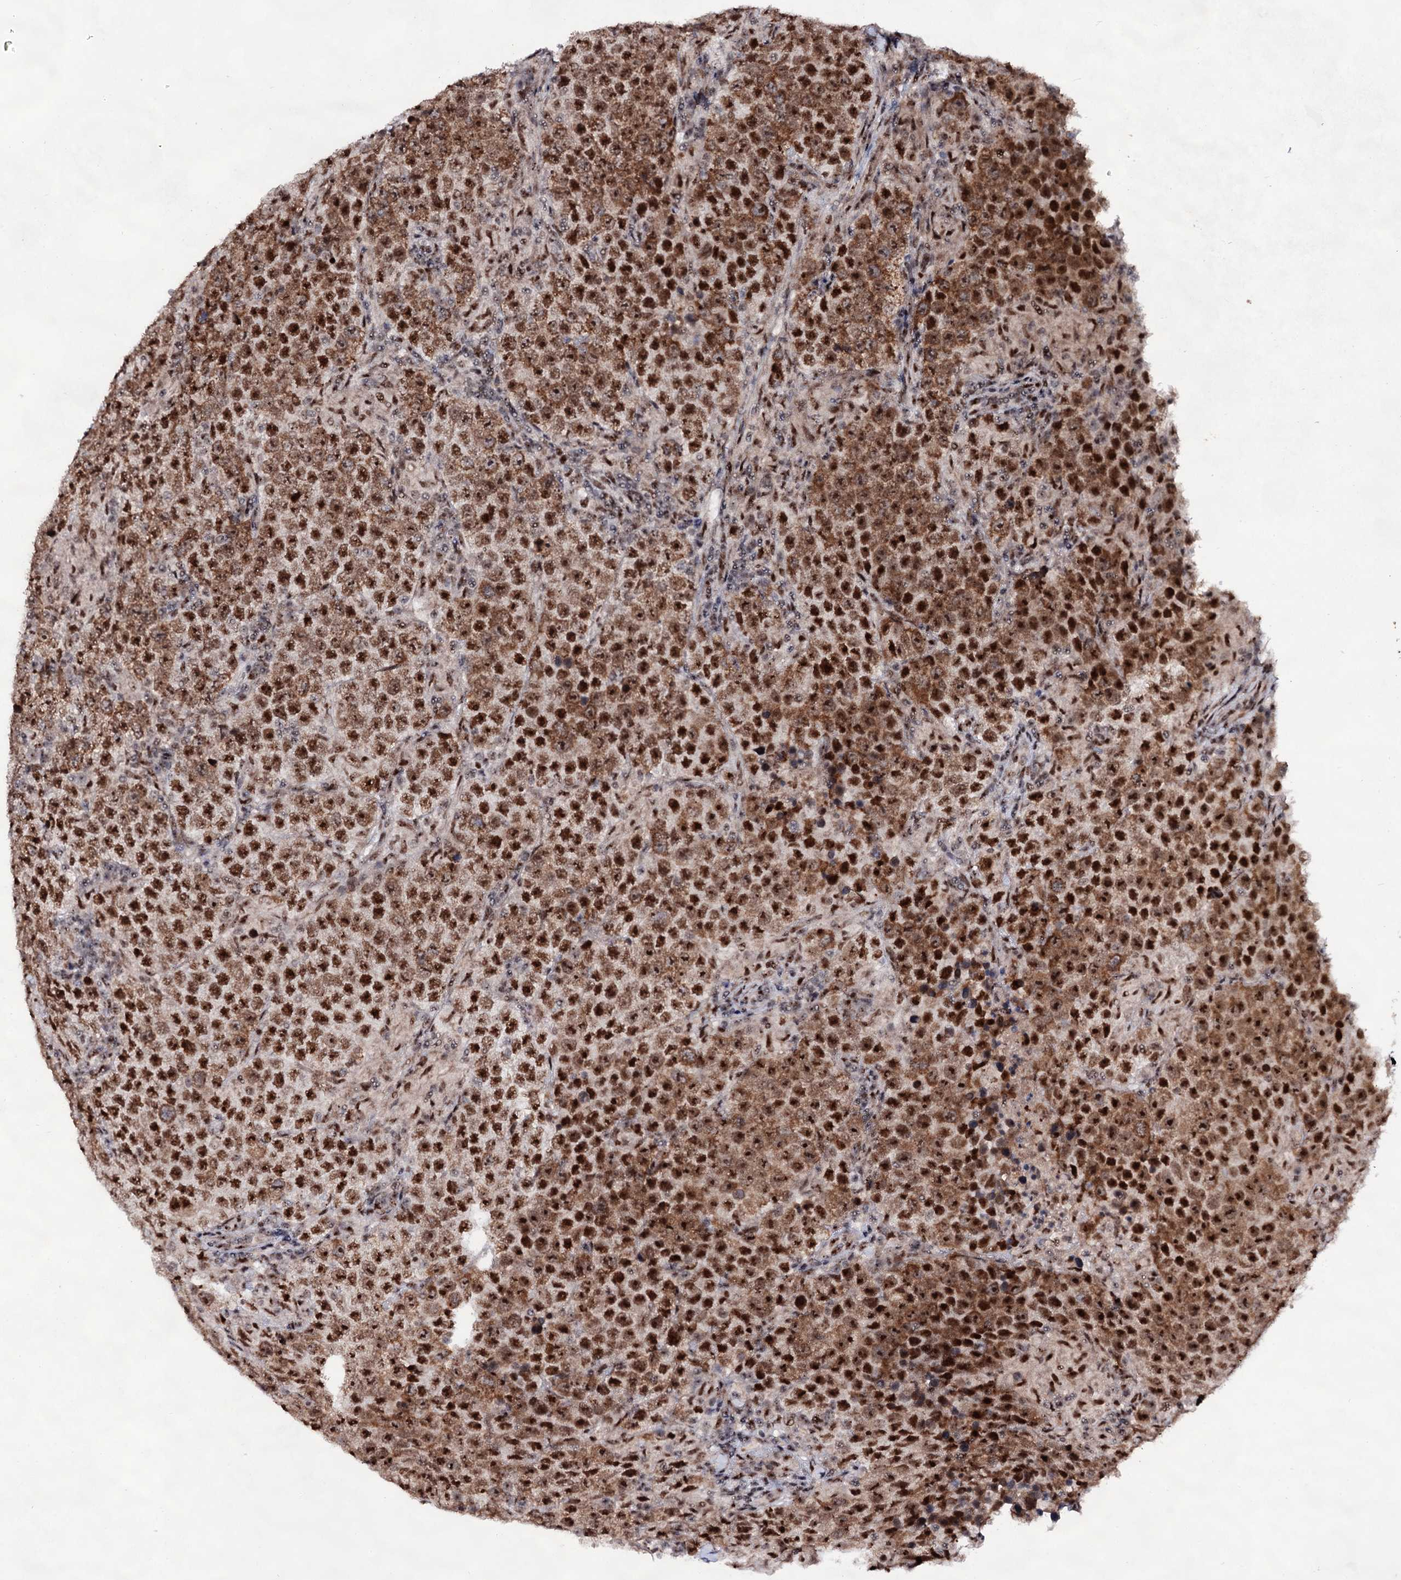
{"staining": {"intensity": "strong", "quantity": ">75%", "location": "cytoplasmic/membranous,nuclear"}, "tissue": "testis cancer", "cell_type": "Tumor cells", "image_type": "cancer", "snomed": [{"axis": "morphology", "description": "Normal tissue, NOS"}, {"axis": "morphology", "description": "Urothelial carcinoma, High grade"}, {"axis": "morphology", "description": "Seminoma, NOS"}, {"axis": "morphology", "description": "Carcinoma, Embryonal, NOS"}, {"axis": "topography", "description": "Urinary bladder"}, {"axis": "topography", "description": "Testis"}], "caption": "Human testis embryonal carcinoma stained for a protein (brown) reveals strong cytoplasmic/membranous and nuclear positive staining in approximately >75% of tumor cells.", "gene": "EXOSC10", "patient": {"sex": "male", "age": 41}}